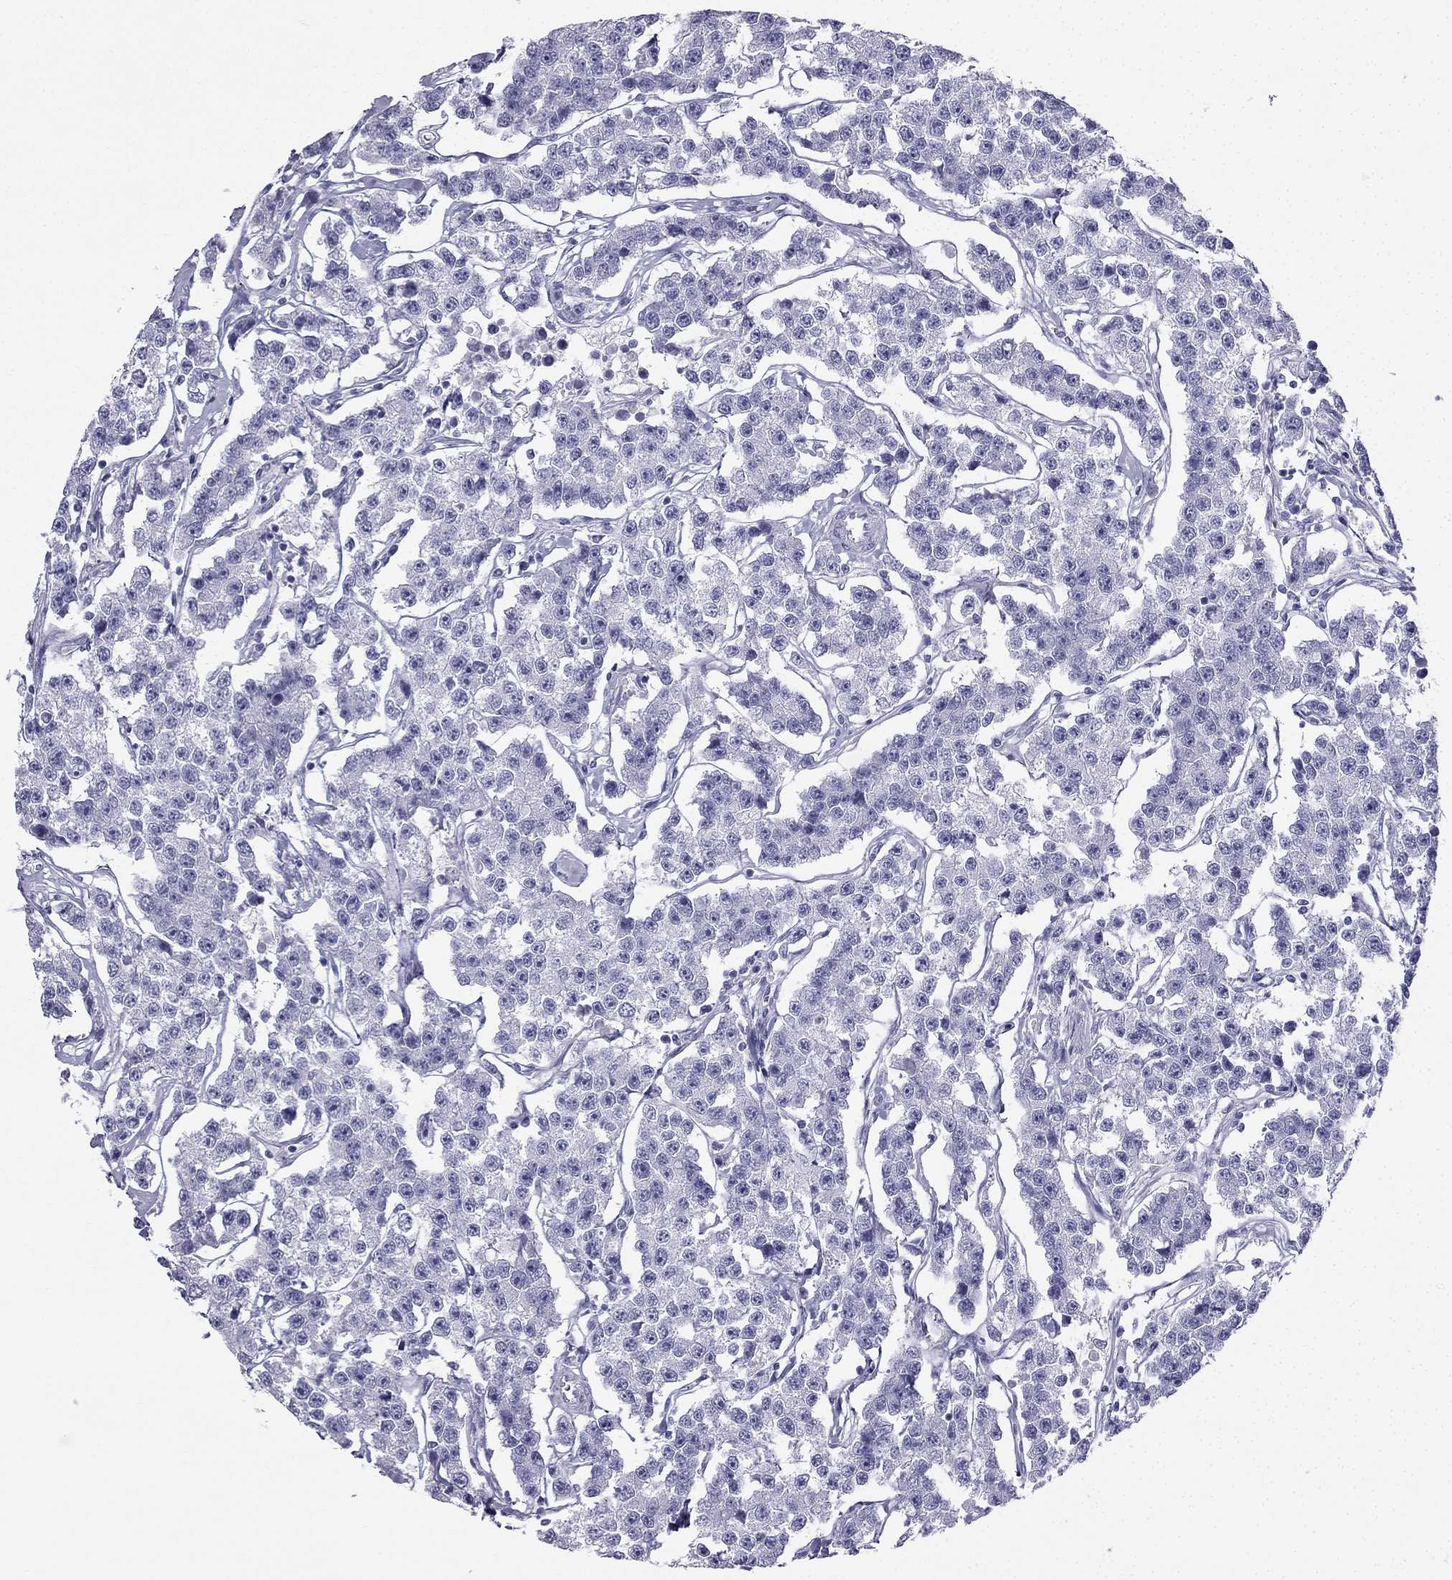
{"staining": {"intensity": "negative", "quantity": "none", "location": "none"}, "tissue": "testis cancer", "cell_type": "Tumor cells", "image_type": "cancer", "snomed": [{"axis": "morphology", "description": "Seminoma, NOS"}, {"axis": "topography", "description": "Testis"}], "caption": "The photomicrograph exhibits no significant expression in tumor cells of testis cancer.", "gene": "TFF3", "patient": {"sex": "male", "age": 59}}